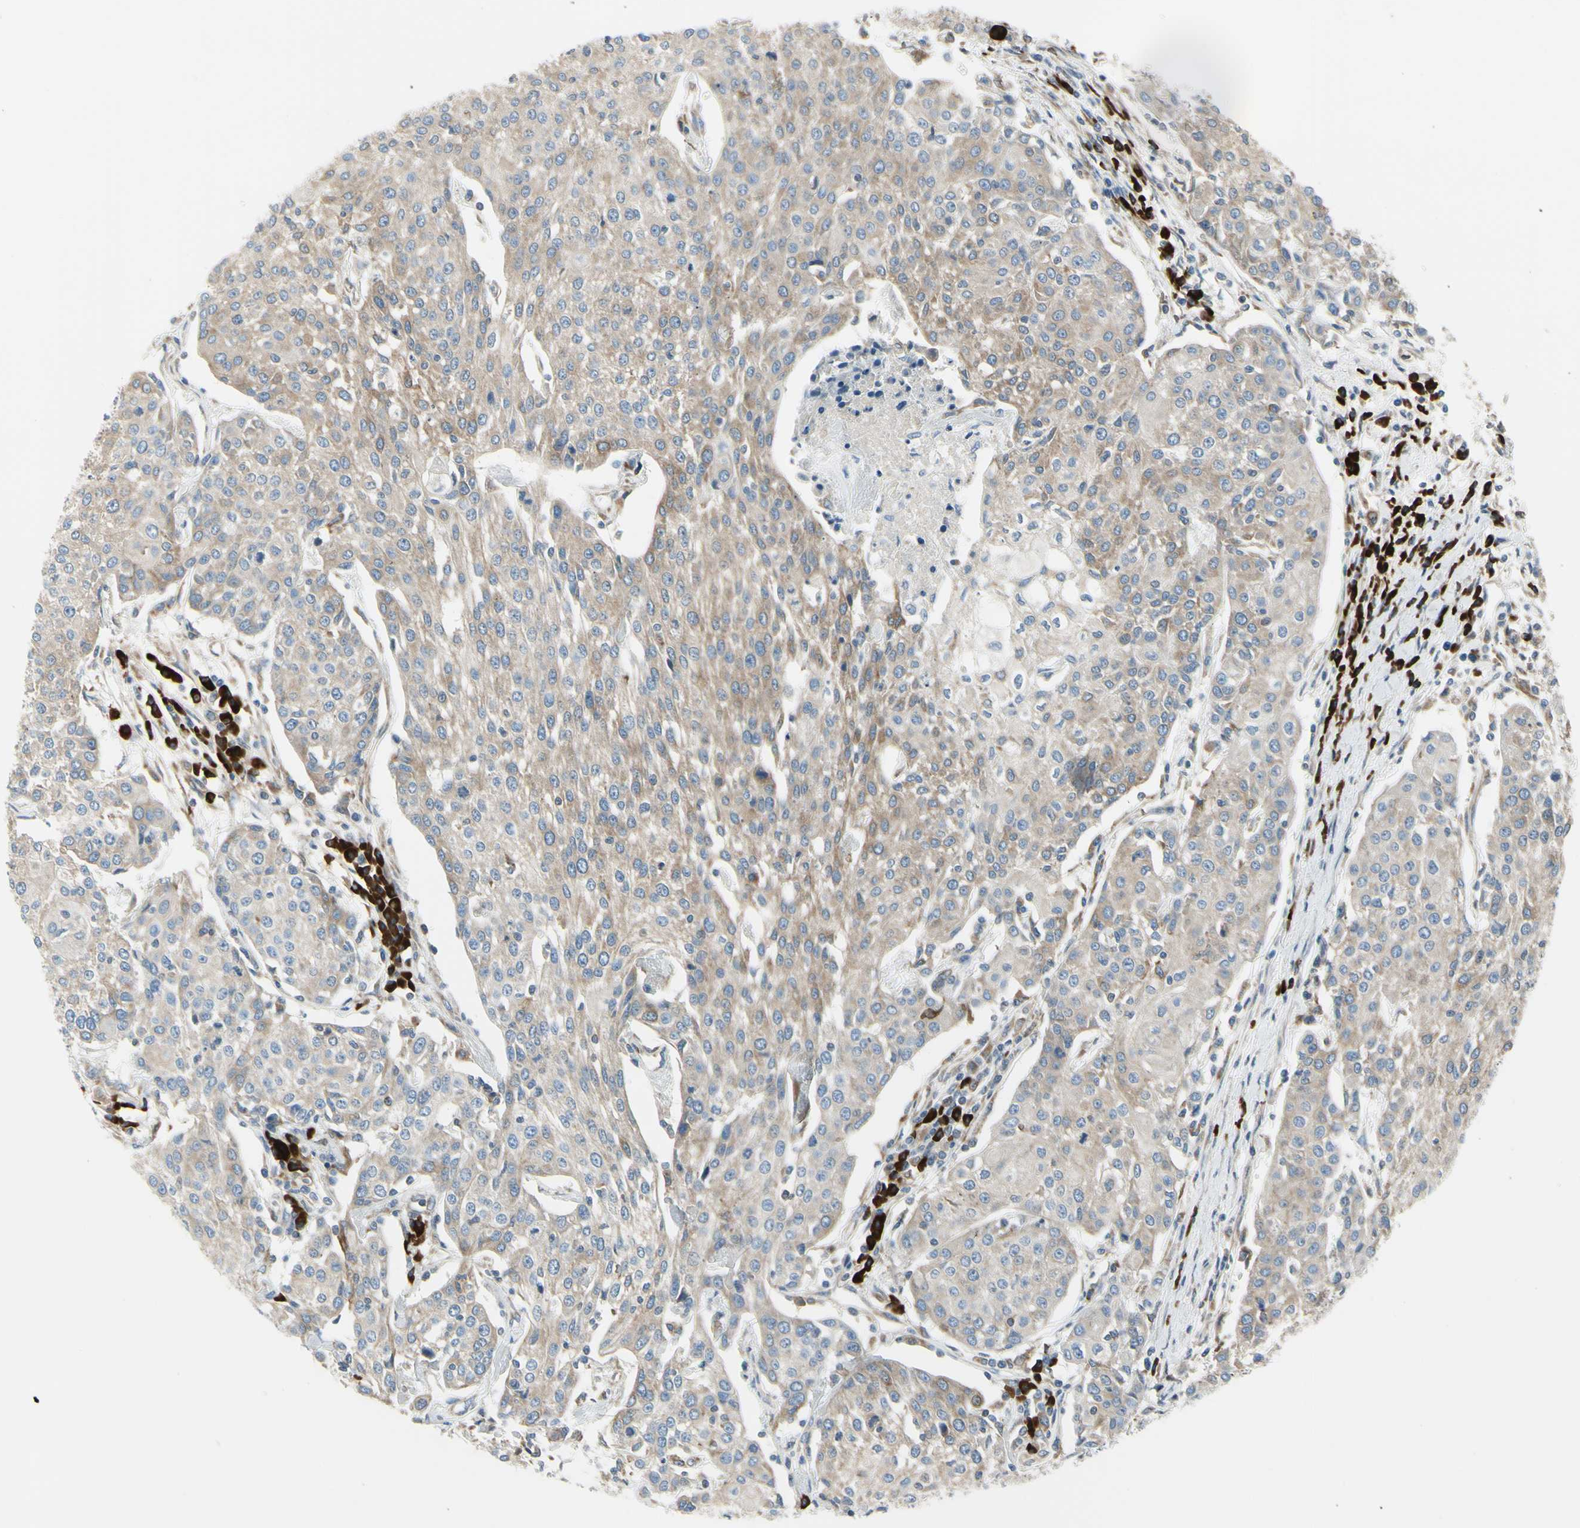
{"staining": {"intensity": "weak", "quantity": ">75%", "location": "cytoplasmic/membranous"}, "tissue": "urothelial cancer", "cell_type": "Tumor cells", "image_type": "cancer", "snomed": [{"axis": "morphology", "description": "Urothelial carcinoma, High grade"}, {"axis": "topography", "description": "Urinary bladder"}], "caption": "Immunohistochemistry (IHC) photomicrograph of human high-grade urothelial carcinoma stained for a protein (brown), which shows low levels of weak cytoplasmic/membranous expression in about >75% of tumor cells.", "gene": "SELENOS", "patient": {"sex": "female", "age": 85}}